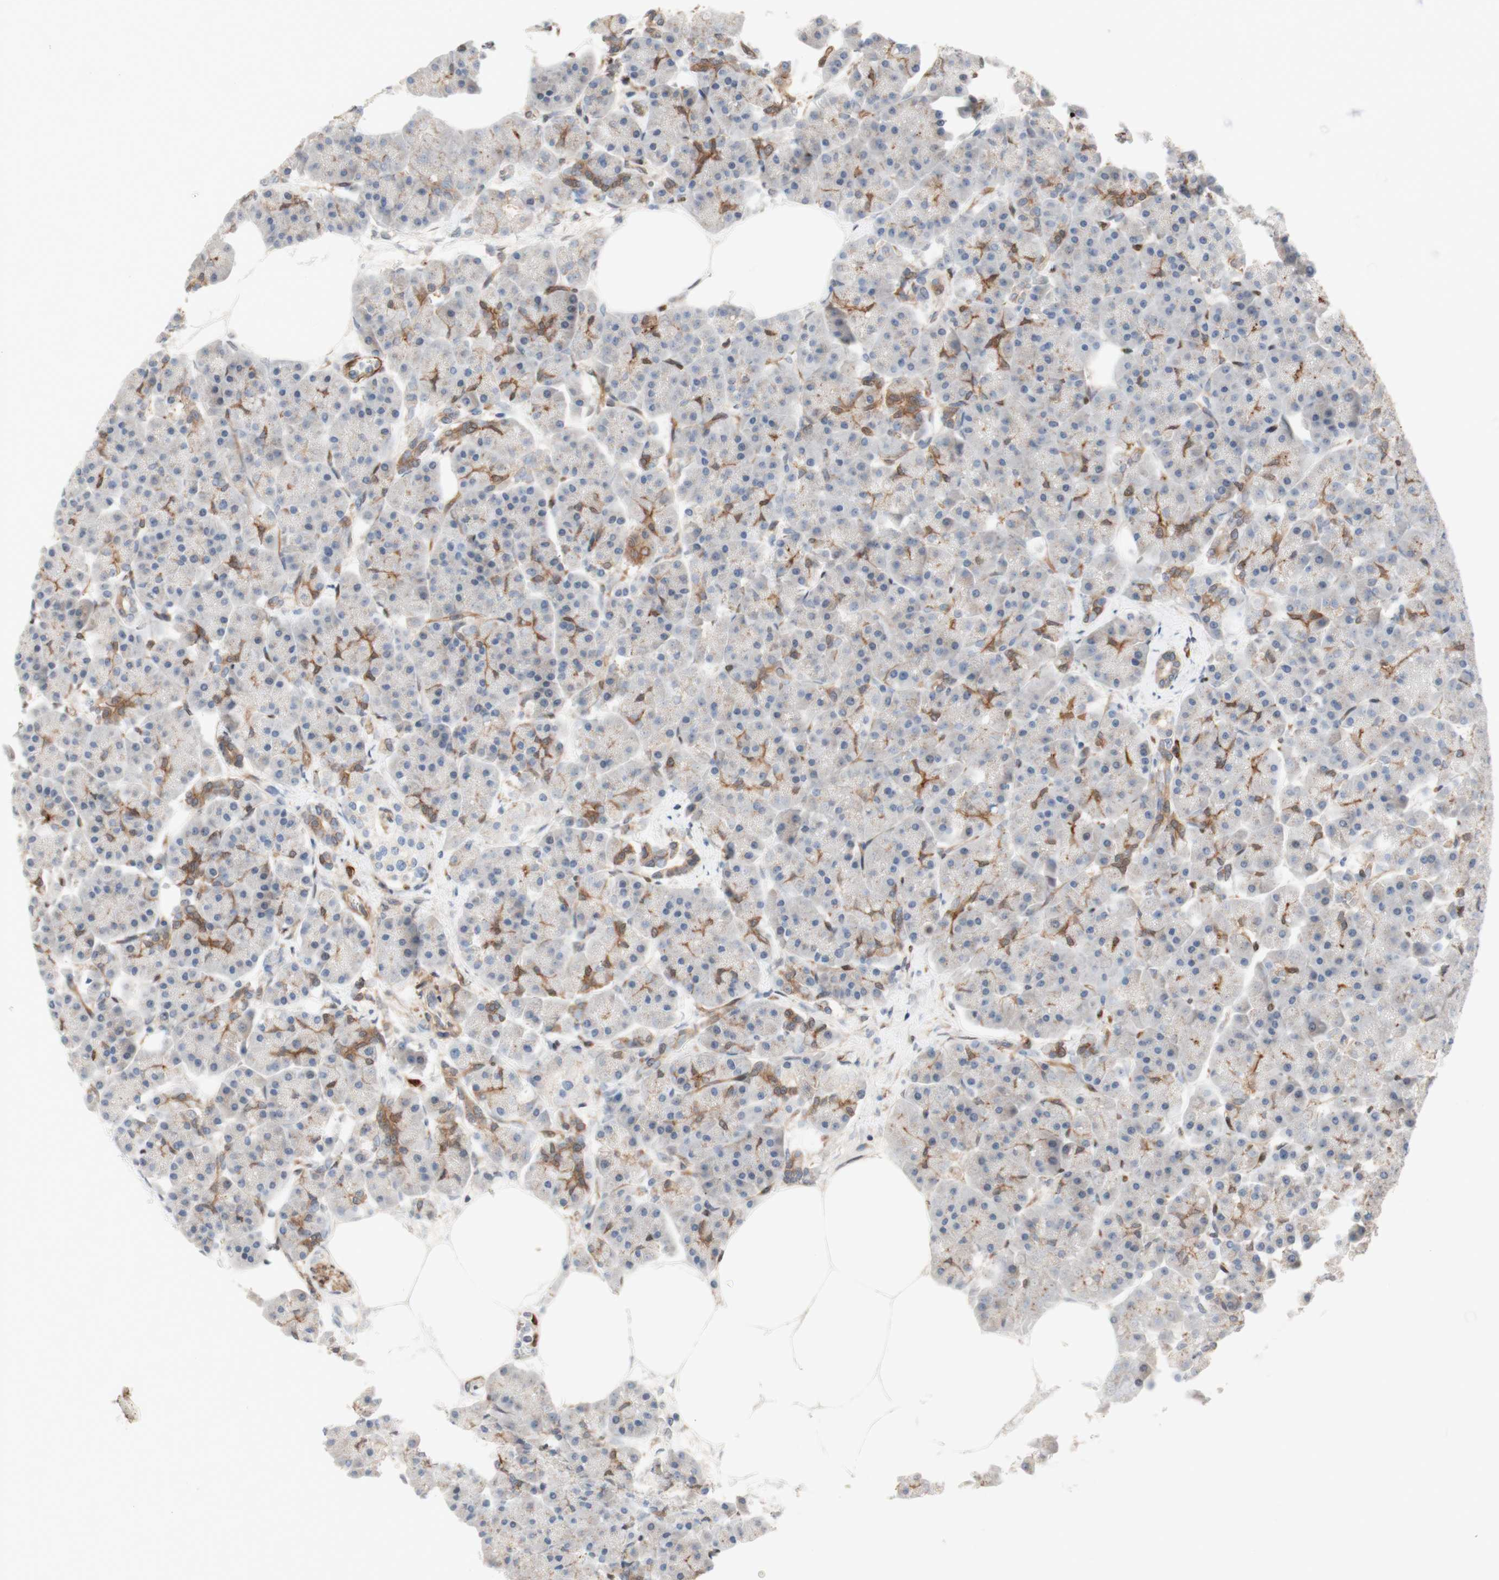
{"staining": {"intensity": "moderate", "quantity": "<25%", "location": "cytoplasmic/membranous"}, "tissue": "pancreas", "cell_type": "Exocrine glandular cells", "image_type": "normal", "snomed": [{"axis": "morphology", "description": "Normal tissue, NOS"}, {"axis": "topography", "description": "Pancreas"}], "caption": "Benign pancreas exhibits moderate cytoplasmic/membranous positivity in approximately <25% of exocrine glandular cells.", "gene": "CNN3", "patient": {"sex": "female", "age": 70}}